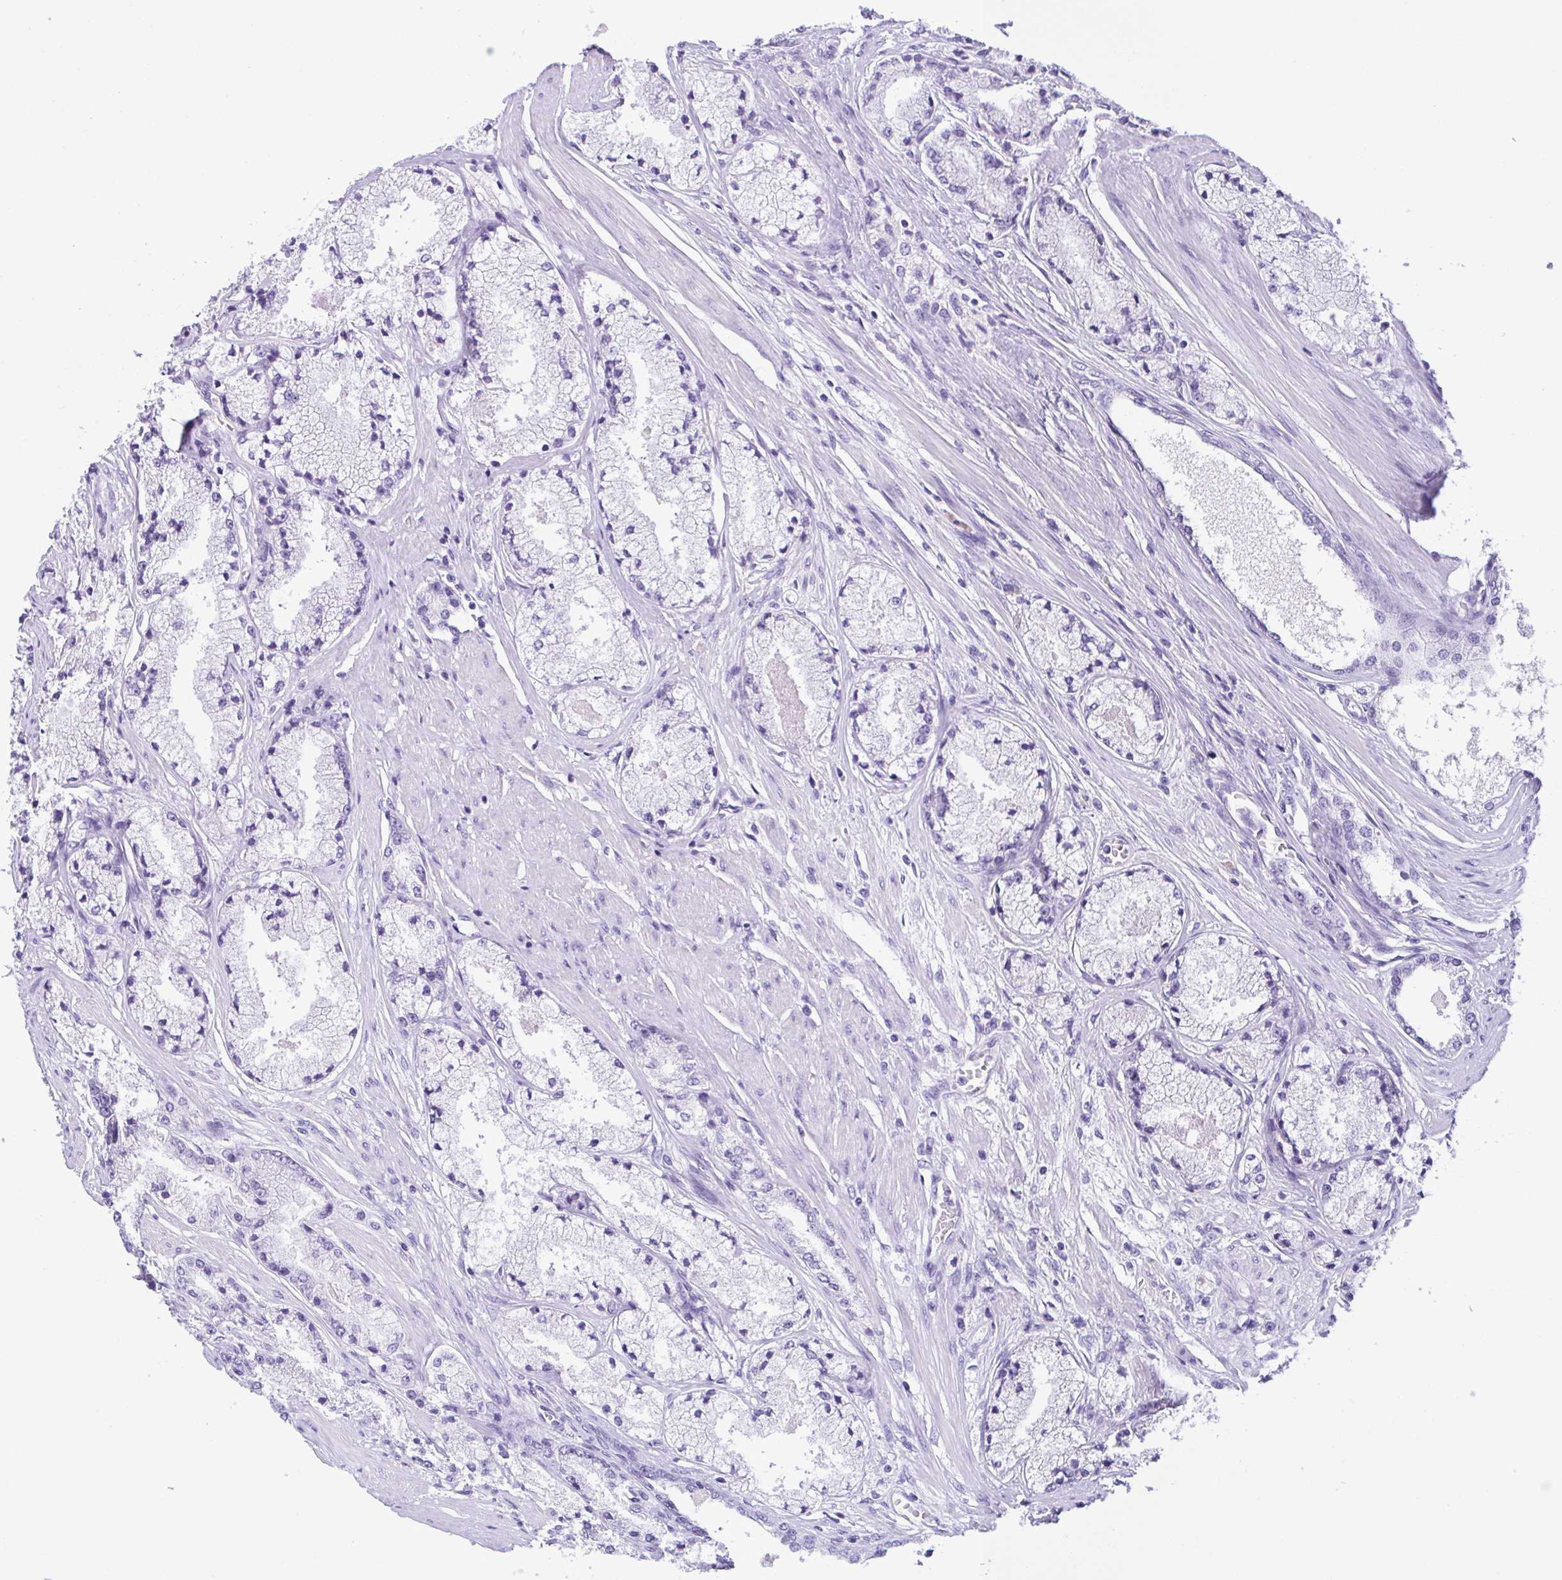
{"staining": {"intensity": "negative", "quantity": "none", "location": "none"}, "tissue": "prostate cancer", "cell_type": "Tumor cells", "image_type": "cancer", "snomed": [{"axis": "morphology", "description": "Adenocarcinoma, High grade"}, {"axis": "topography", "description": "Prostate"}], "caption": "Tumor cells are negative for brown protein staining in prostate cancer. (DAB (3,3'-diaminobenzidine) immunohistochemistry (IHC) visualized using brightfield microscopy, high magnification).", "gene": "INAFM1", "patient": {"sex": "male", "age": 63}}